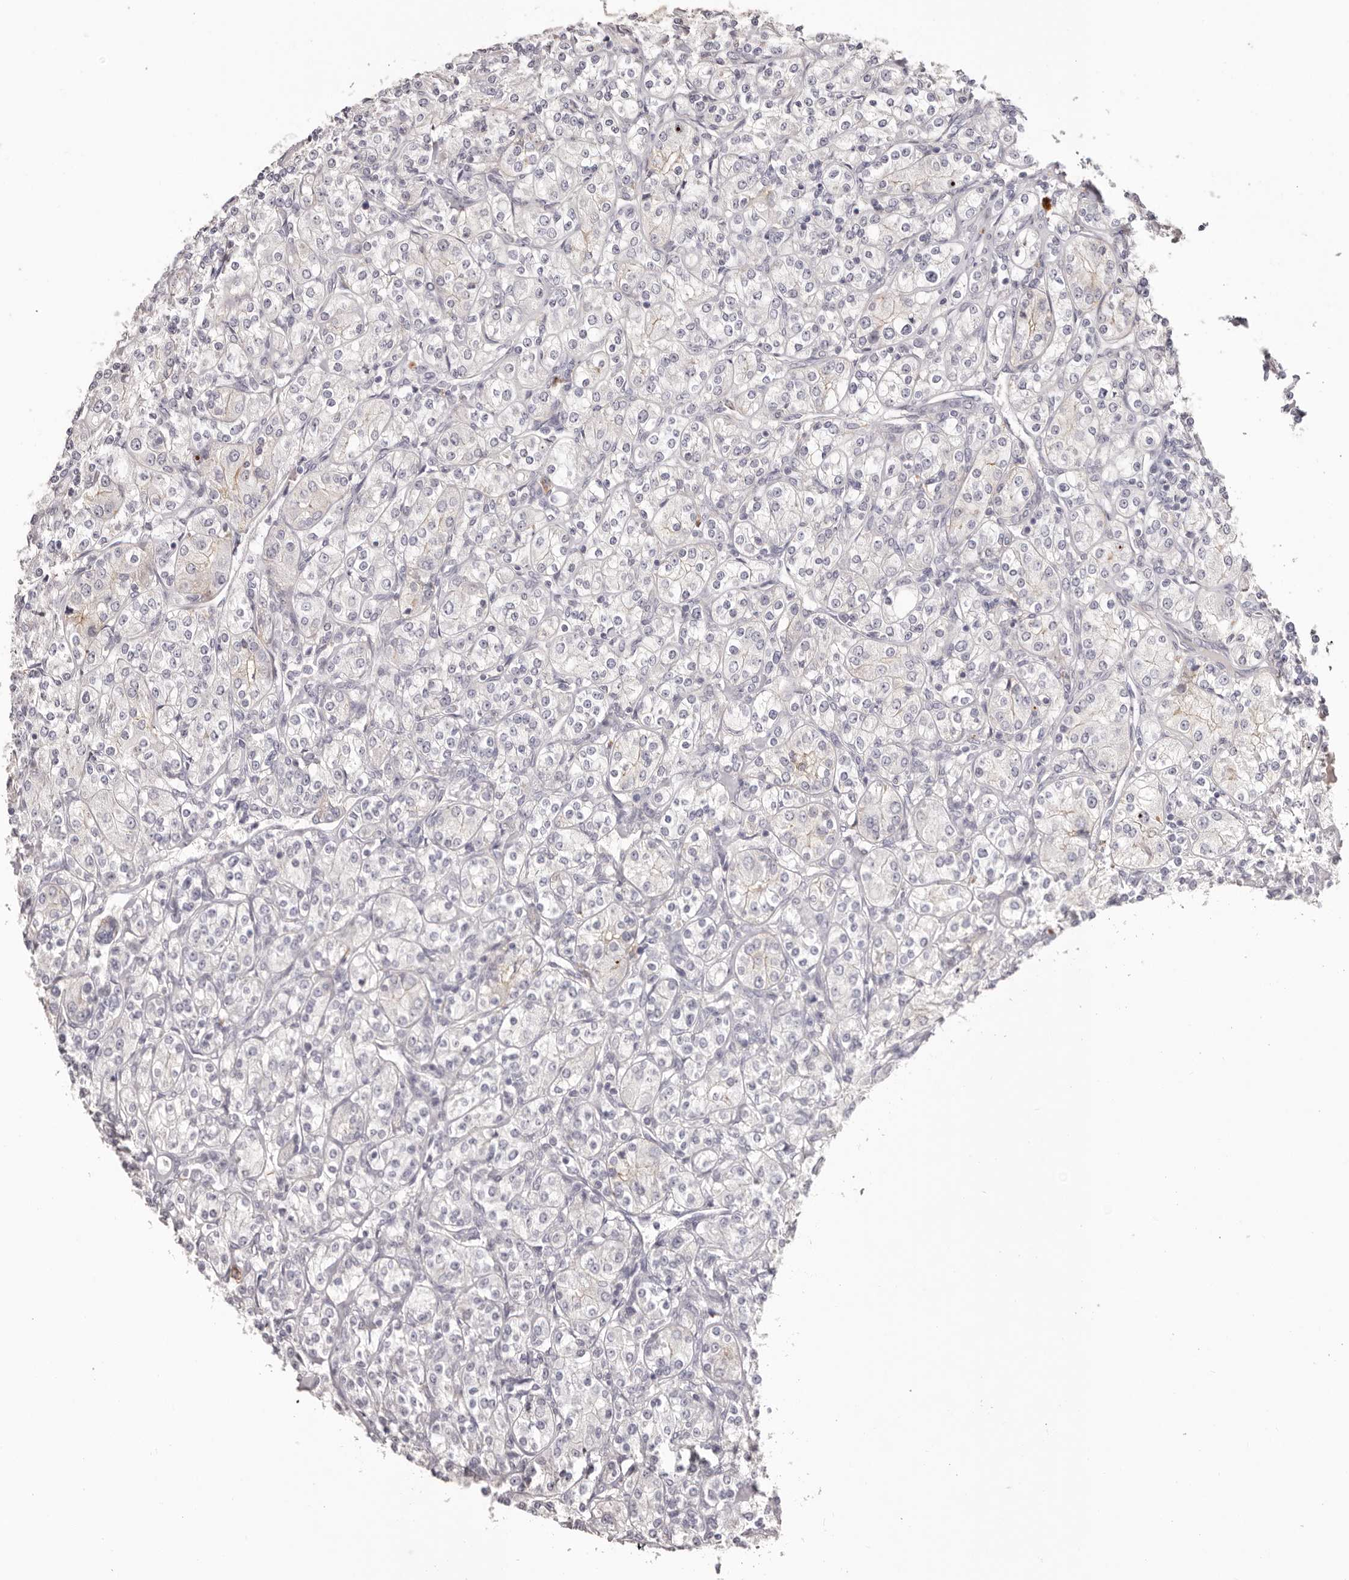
{"staining": {"intensity": "negative", "quantity": "none", "location": "none"}, "tissue": "renal cancer", "cell_type": "Tumor cells", "image_type": "cancer", "snomed": [{"axis": "morphology", "description": "Adenocarcinoma, NOS"}, {"axis": "topography", "description": "Kidney"}], "caption": "Protein analysis of renal adenocarcinoma shows no significant staining in tumor cells.", "gene": "PCDHB6", "patient": {"sex": "male", "age": 77}}